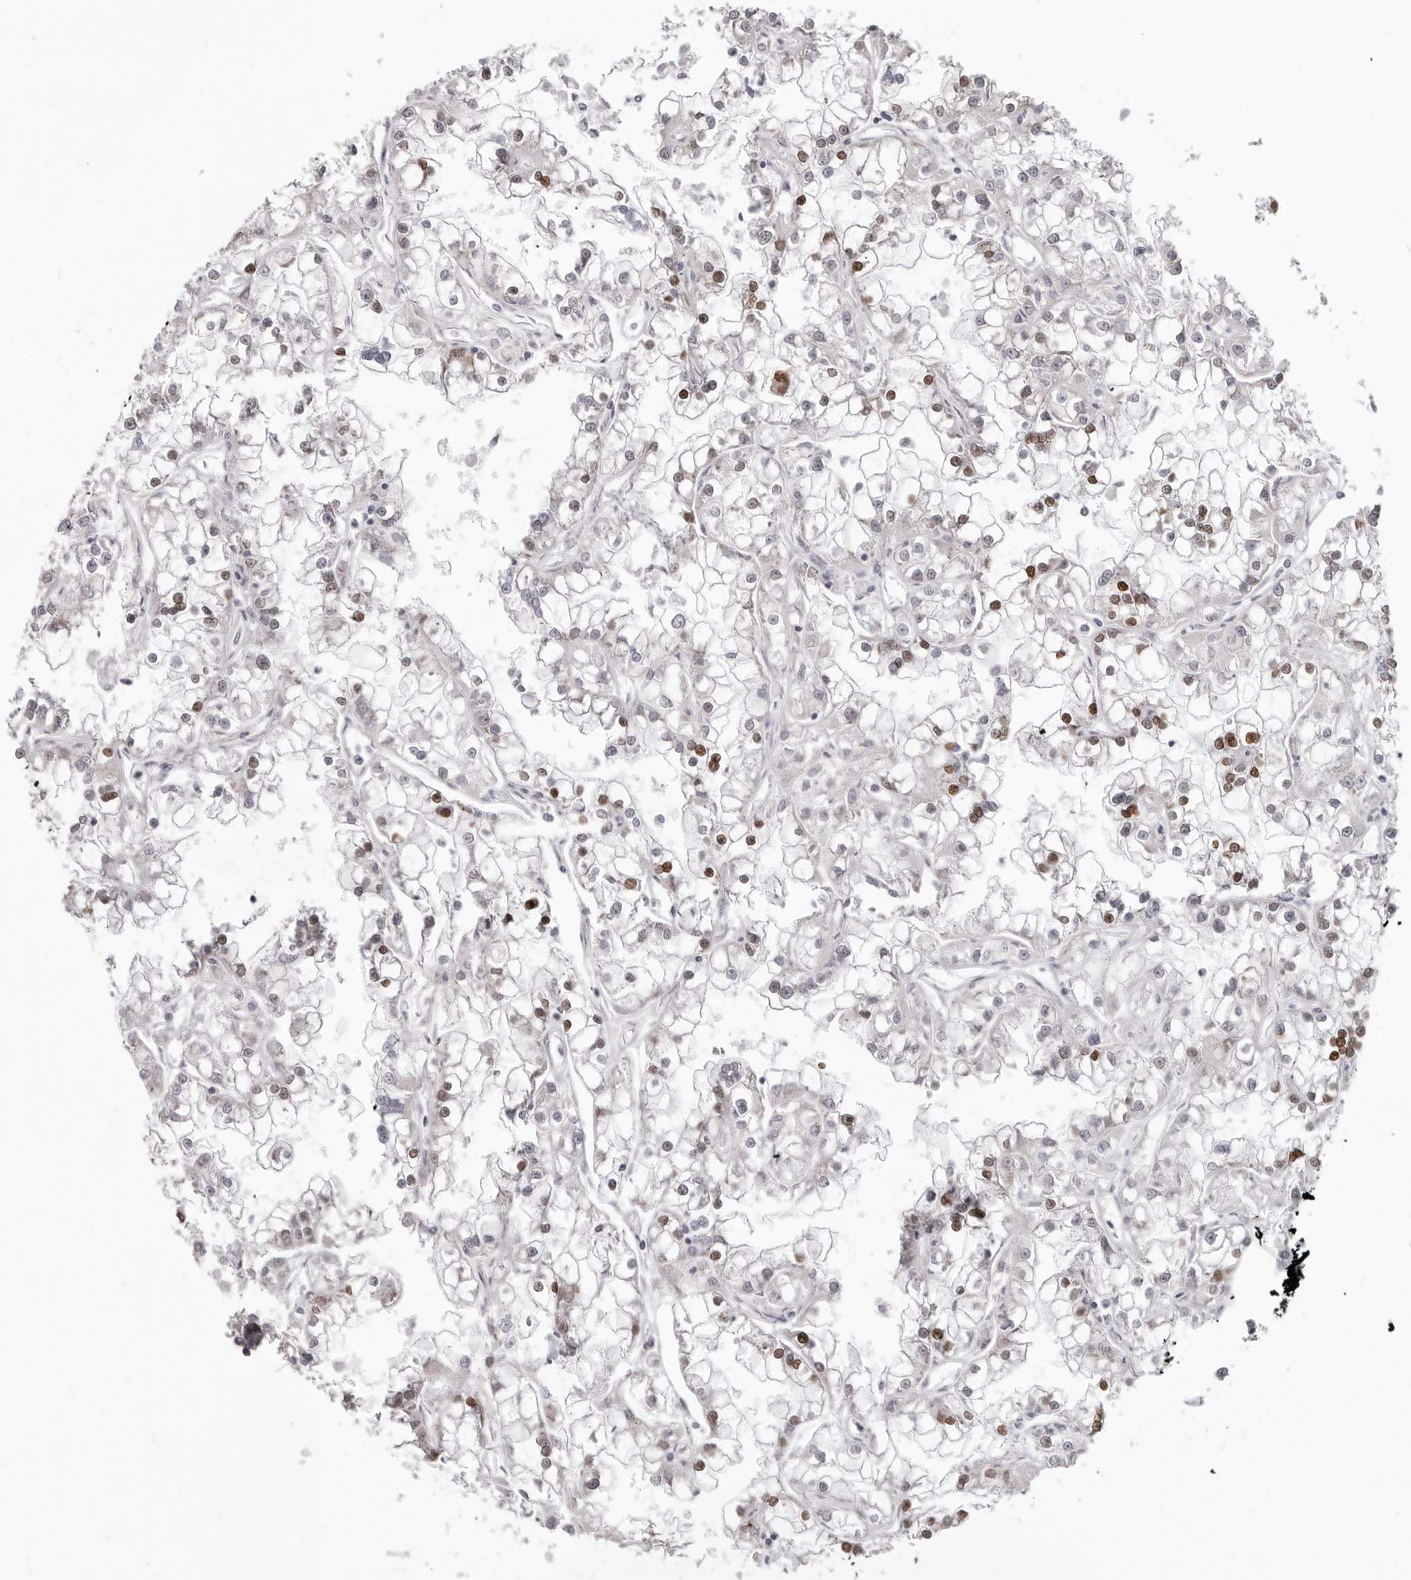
{"staining": {"intensity": "moderate", "quantity": "<25%", "location": "nuclear"}, "tissue": "renal cancer", "cell_type": "Tumor cells", "image_type": "cancer", "snomed": [{"axis": "morphology", "description": "Adenocarcinoma, NOS"}, {"axis": "topography", "description": "Kidney"}], "caption": "A photomicrograph of adenocarcinoma (renal) stained for a protein demonstrates moderate nuclear brown staining in tumor cells.", "gene": "SRP19", "patient": {"sex": "female", "age": 52}}